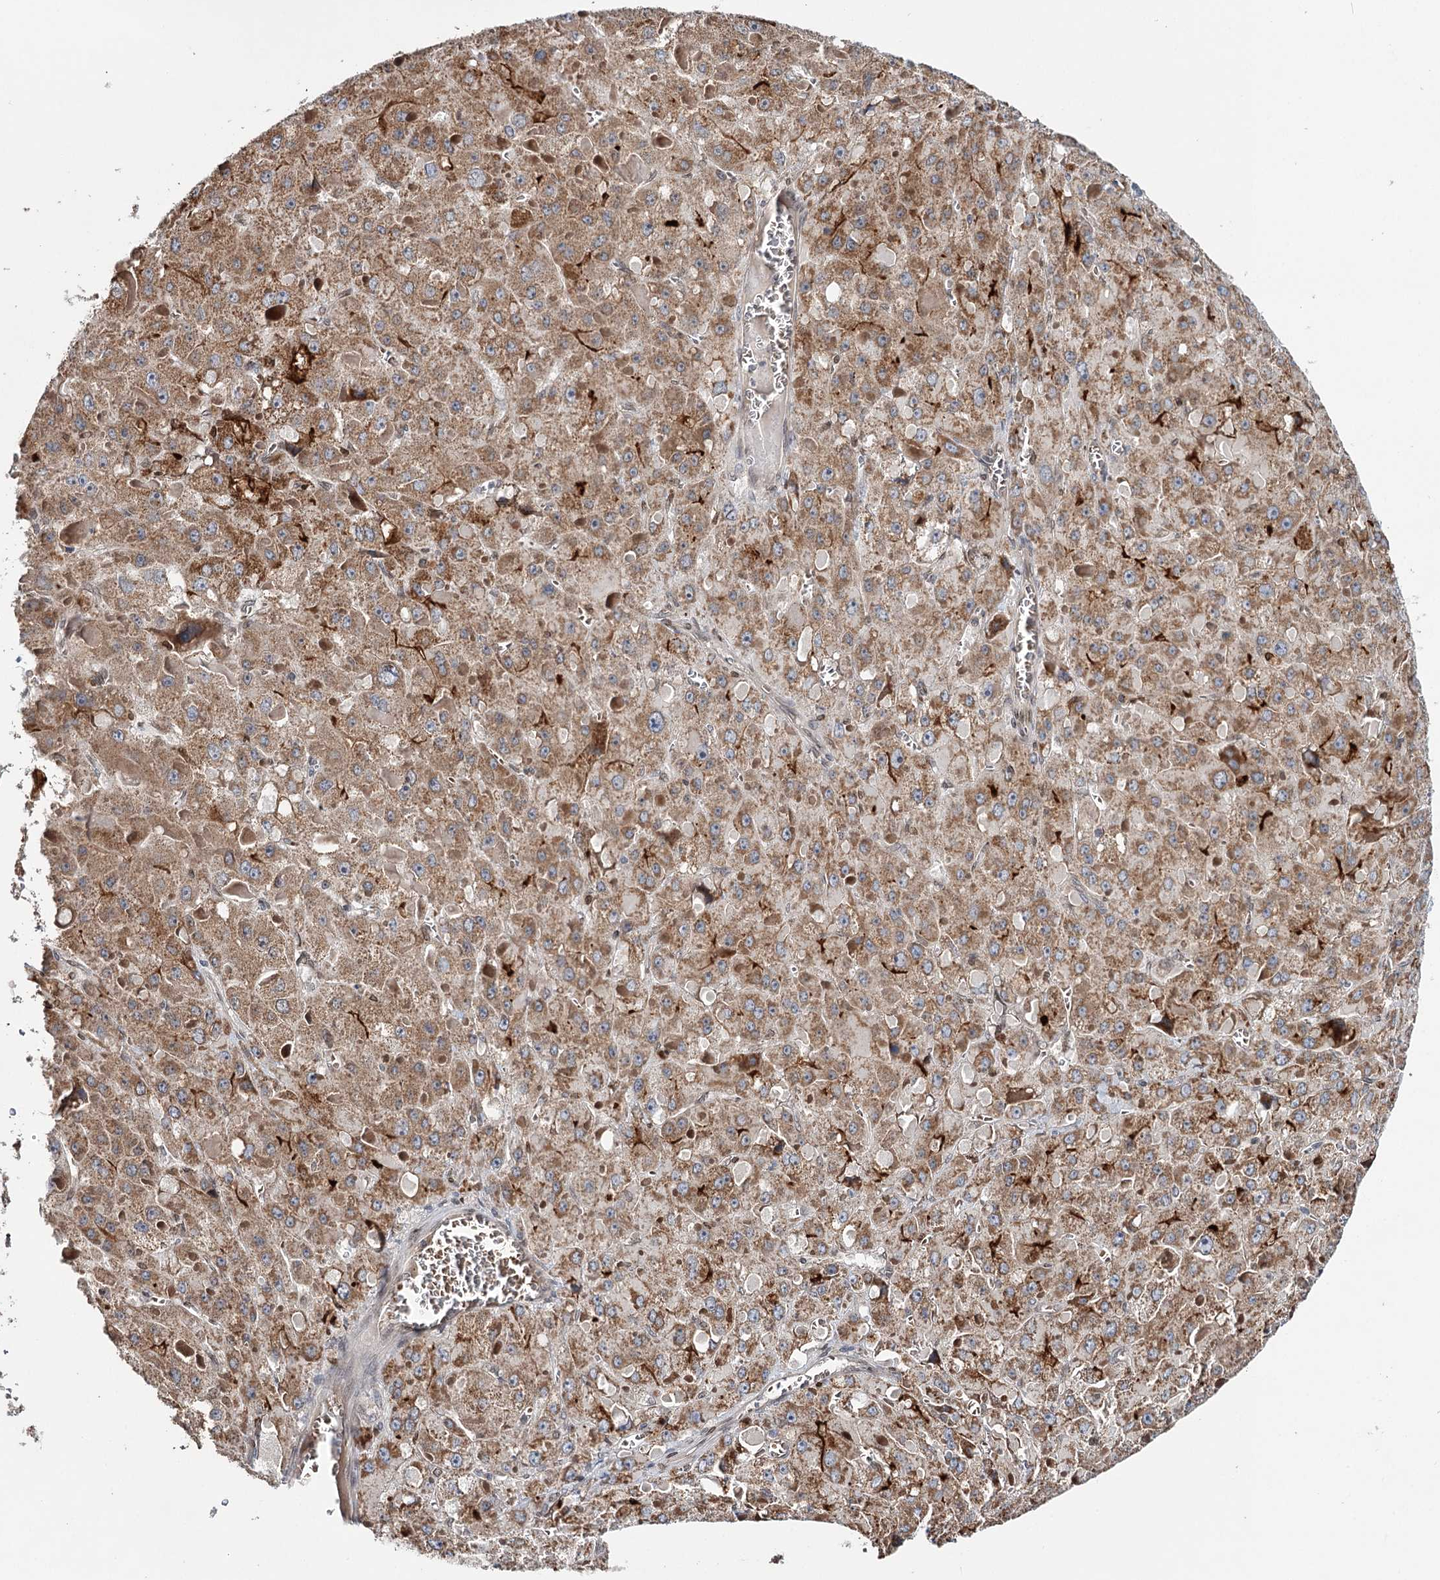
{"staining": {"intensity": "moderate", "quantity": ">75%", "location": "cytoplasmic/membranous"}, "tissue": "liver cancer", "cell_type": "Tumor cells", "image_type": "cancer", "snomed": [{"axis": "morphology", "description": "Carcinoma, Hepatocellular, NOS"}, {"axis": "topography", "description": "Liver"}], "caption": "A brown stain labels moderate cytoplasmic/membranous positivity of a protein in human liver cancer (hepatocellular carcinoma) tumor cells.", "gene": "CFAP46", "patient": {"sex": "female", "age": 73}}